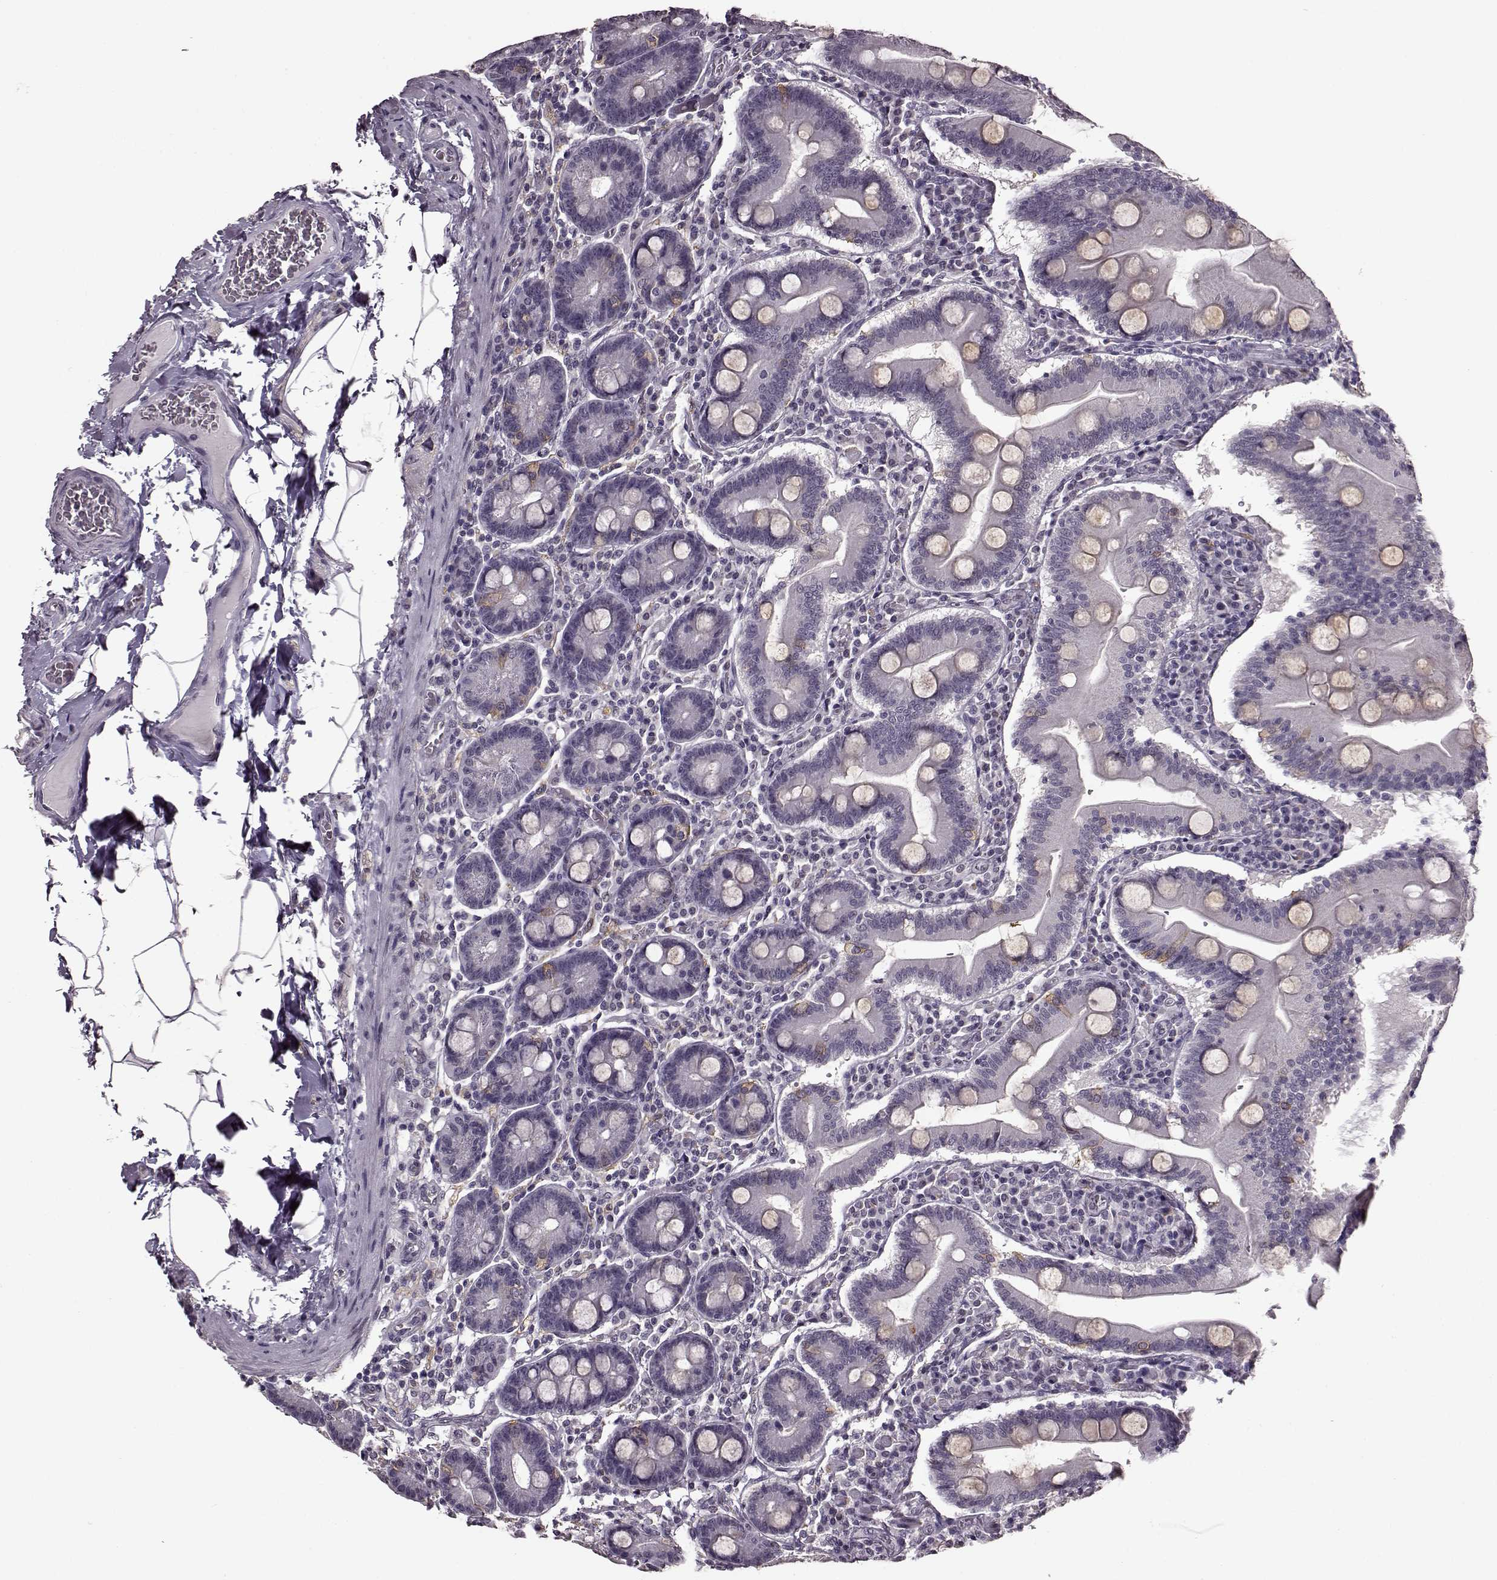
{"staining": {"intensity": "weak", "quantity": "<25%", "location": "cytoplasmic/membranous"}, "tissue": "small intestine", "cell_type": "Glandular cells", "image_type": "normal", "snomed": [{"axis": "morphology", "description": "Normal tissue, NOS"}, {"axis": "topography", "description": "Small intestine"}], "caption": "IHC of benign human small intestine exhibits no staining in glandular cells.", "gene": "STX1A", "patient": {"sex": "male", "age": 37}}